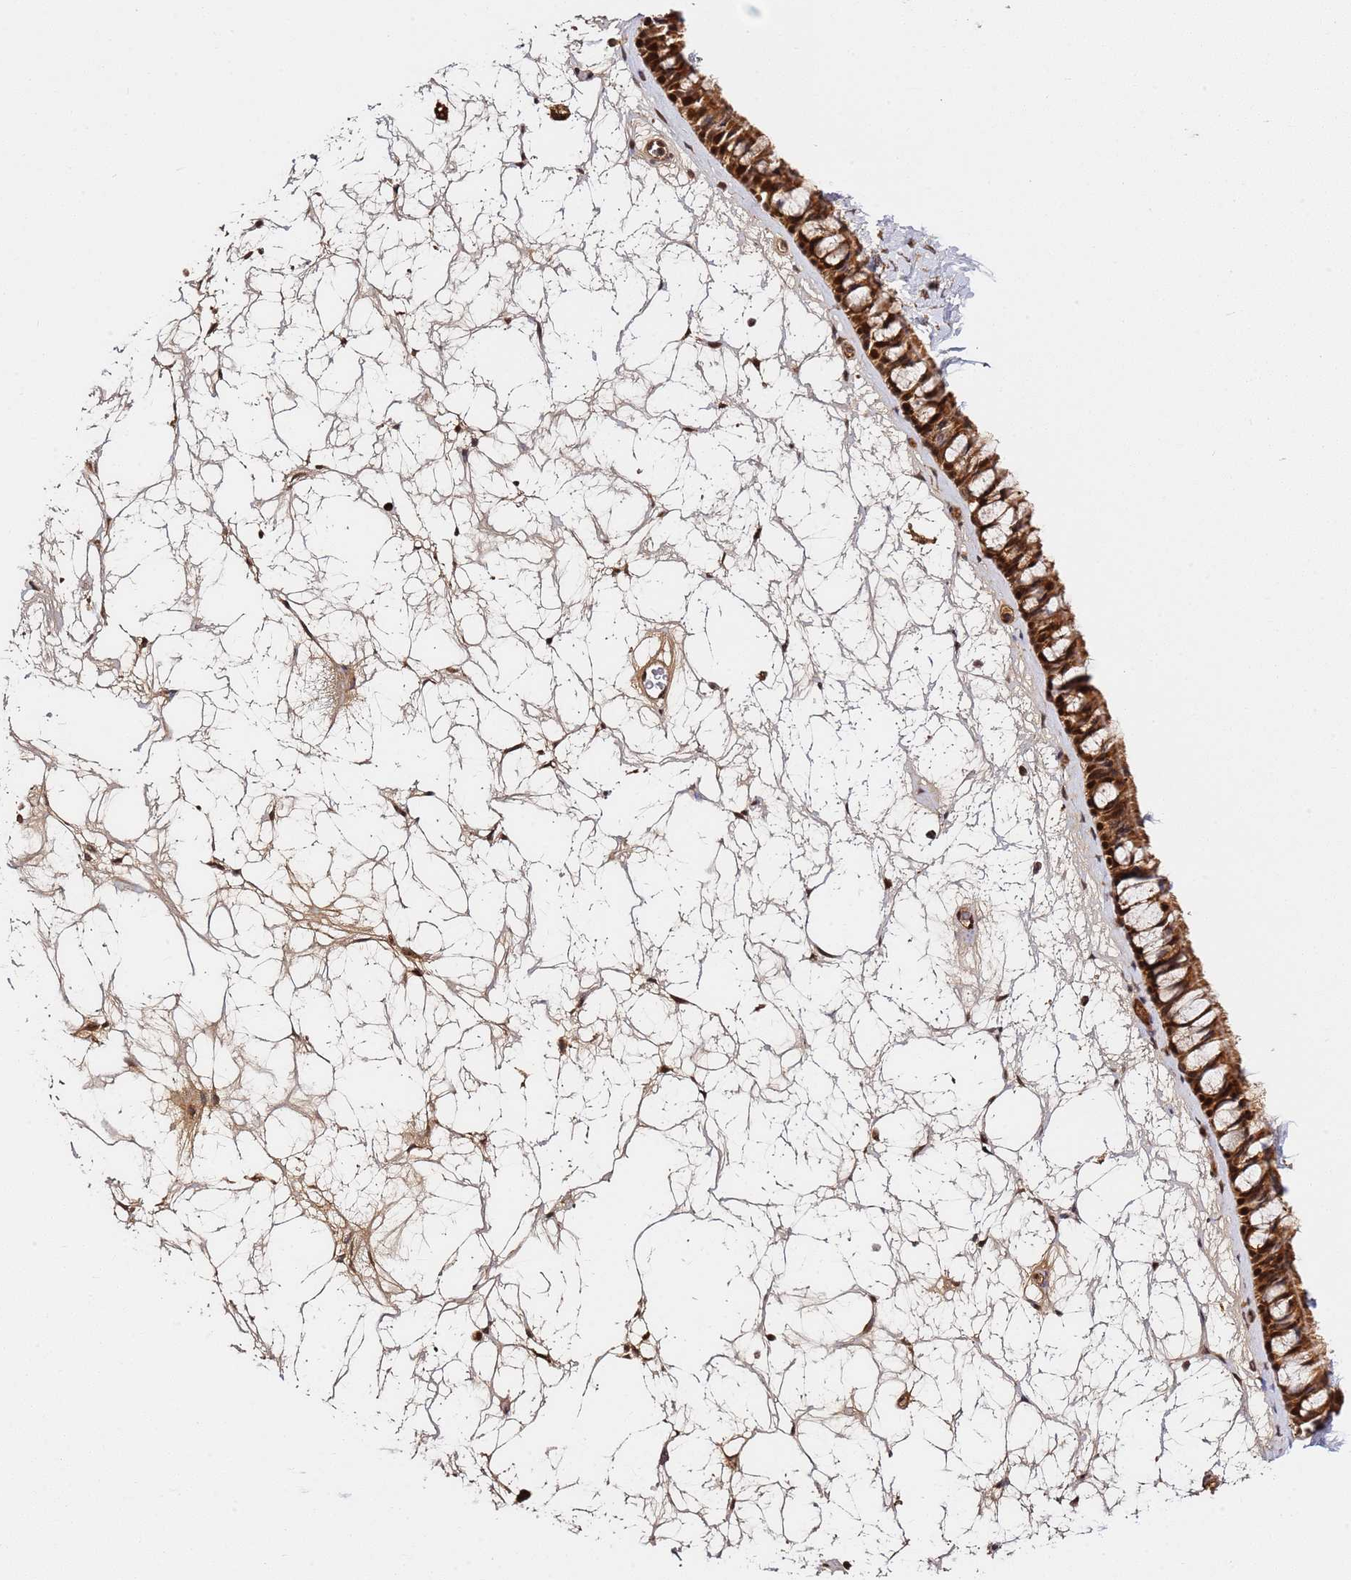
{"staining": {"intensity": "strong", "quantity": ">75%", "location": "cytoplasmic/membranous,nuclear"}, "tissue": "nasopharynx", "cell_type": "Respiratory epithelial cells", "image_type": "normal", "snomed": [{"axis": "morphology", "description": "Normal tissue, NOS"}, {"axis": "topography", "description": "Nasopharynx"}], "caption": "Immunohistochemistry histopathology image of unremarkable nasopharynx: nasopharynx stained using immunohistochemistry (IHC) exhibits high levels of strong protein expression localized specifically in the cytoplasmic/membranous,nuclear of respiratory epithelial cells, appearing as a cytoplasmic/membranous,nuclear brown color.", "gene": "SMOX", "patient": {"sex": "male", "age": 64}}